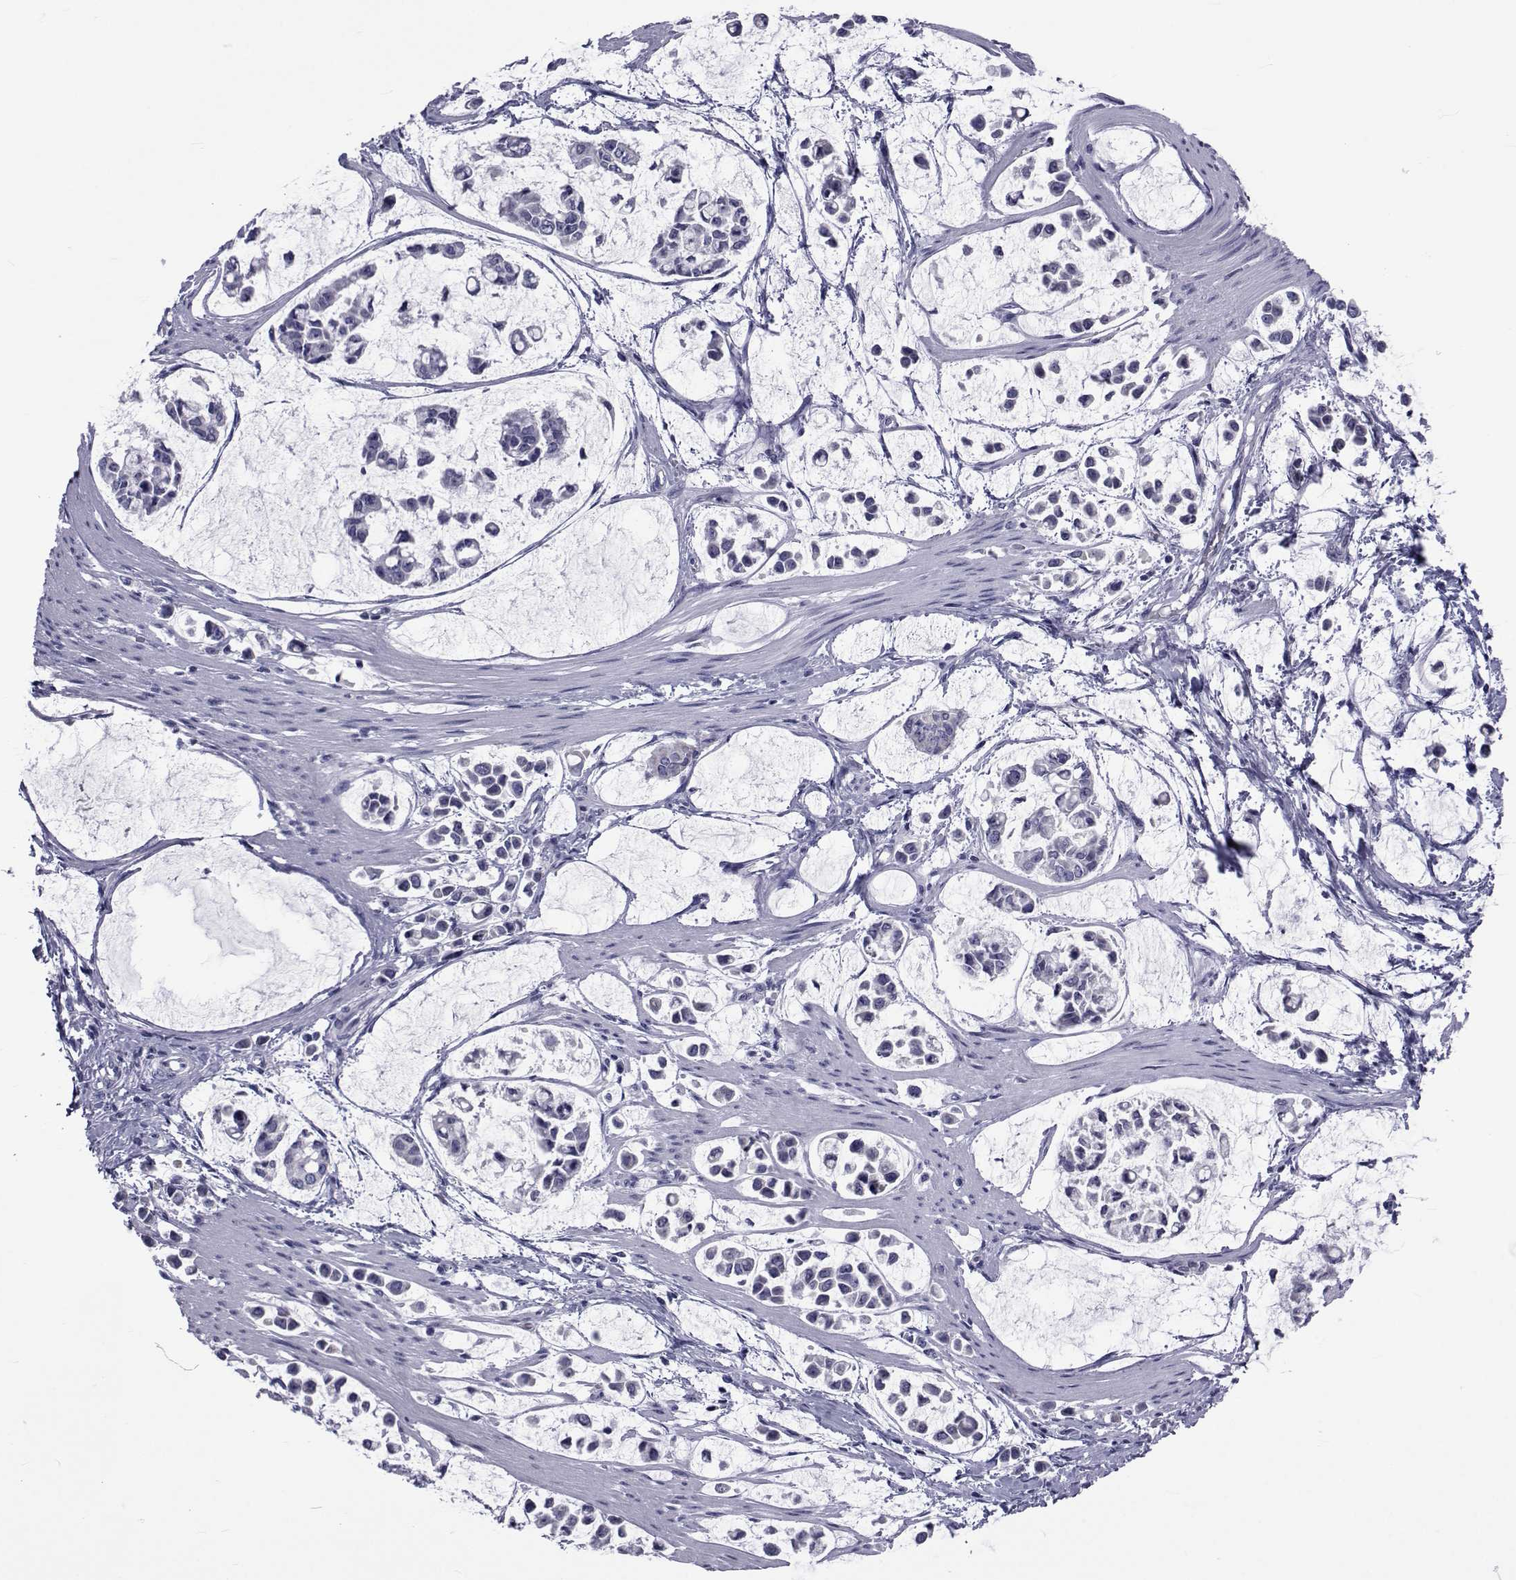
{"staining": {"intensity": "negative", "quantity": "none", "location": "none"}, "tissue": "stomach cancer", "cell_type": "Tumor cells", "image_type": "cancer", "snomed": [{"axis": "morphology", "description": "Adenocarcinoma, NOS"}, {"axis": "topography", "description": "Stomach"}], "caption": "IHC of human adenocarcinoma (stomach) shows no staining in tumor cells.", "gene": "GKAP1", "patient": {"sex": "male", "age": 82}}